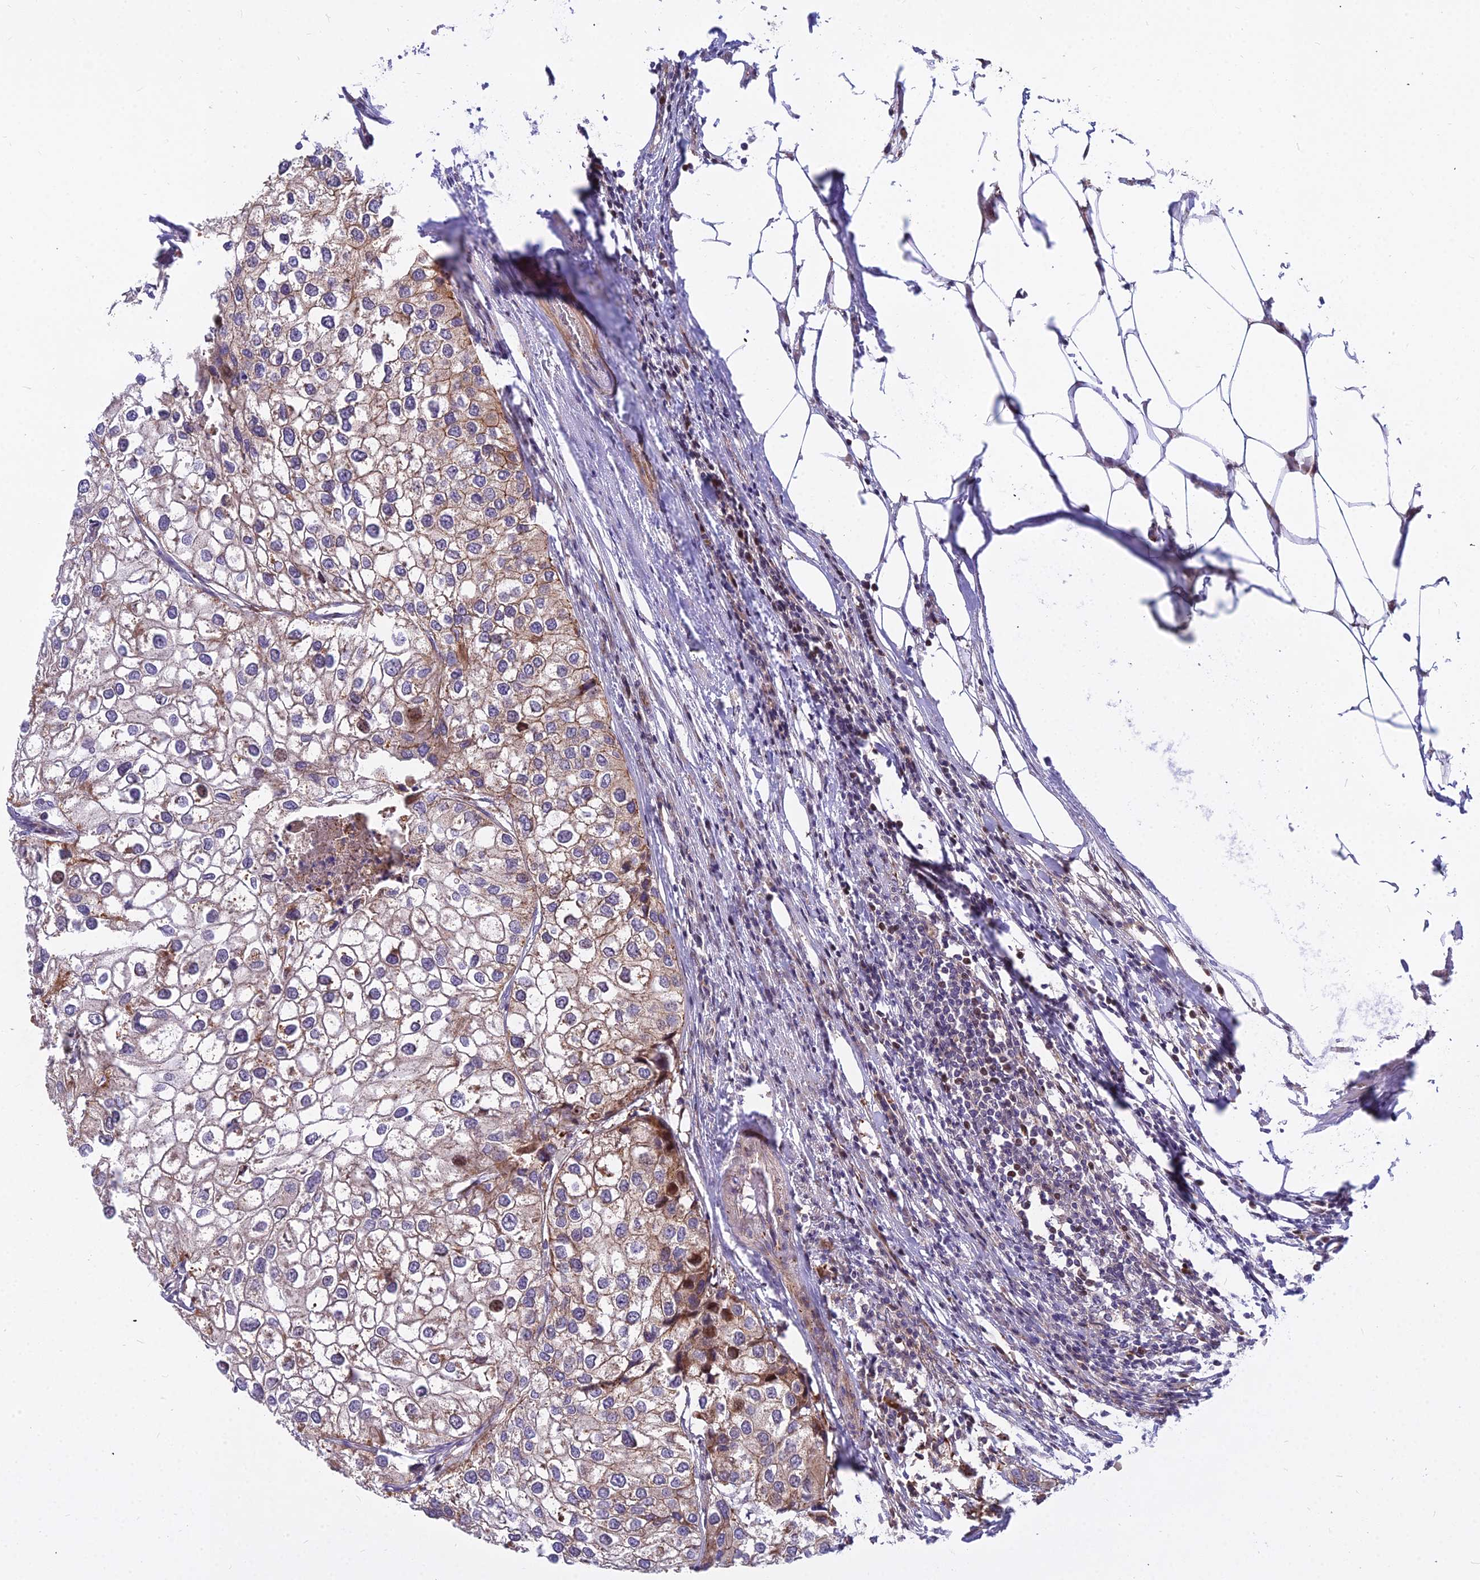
{"staining": {"intensity": "moderate", "quantity": "<25%", "location": "nuclear"}, "tissue": "urothelial cancer", "cell_type": "Tumor cells", "image_type": "cancer", "snomed": [{"axis": "morphology", "description": "Urothelial carcinoma, High grade"}, {"axis": "topography", "description": "Urinary bladder"}], "caption": "IHC of human high-grade urothelial carcinoma demonstrates low levels of moderate nuclear staining in approximately <25% of tumor cells. (DAB (3,3'-diaminobenzidine) = brown stain, brightfield microscopy at high magnification).", "gene": "GLYATL3", "patient": {"sex": "male", "age": 64}}